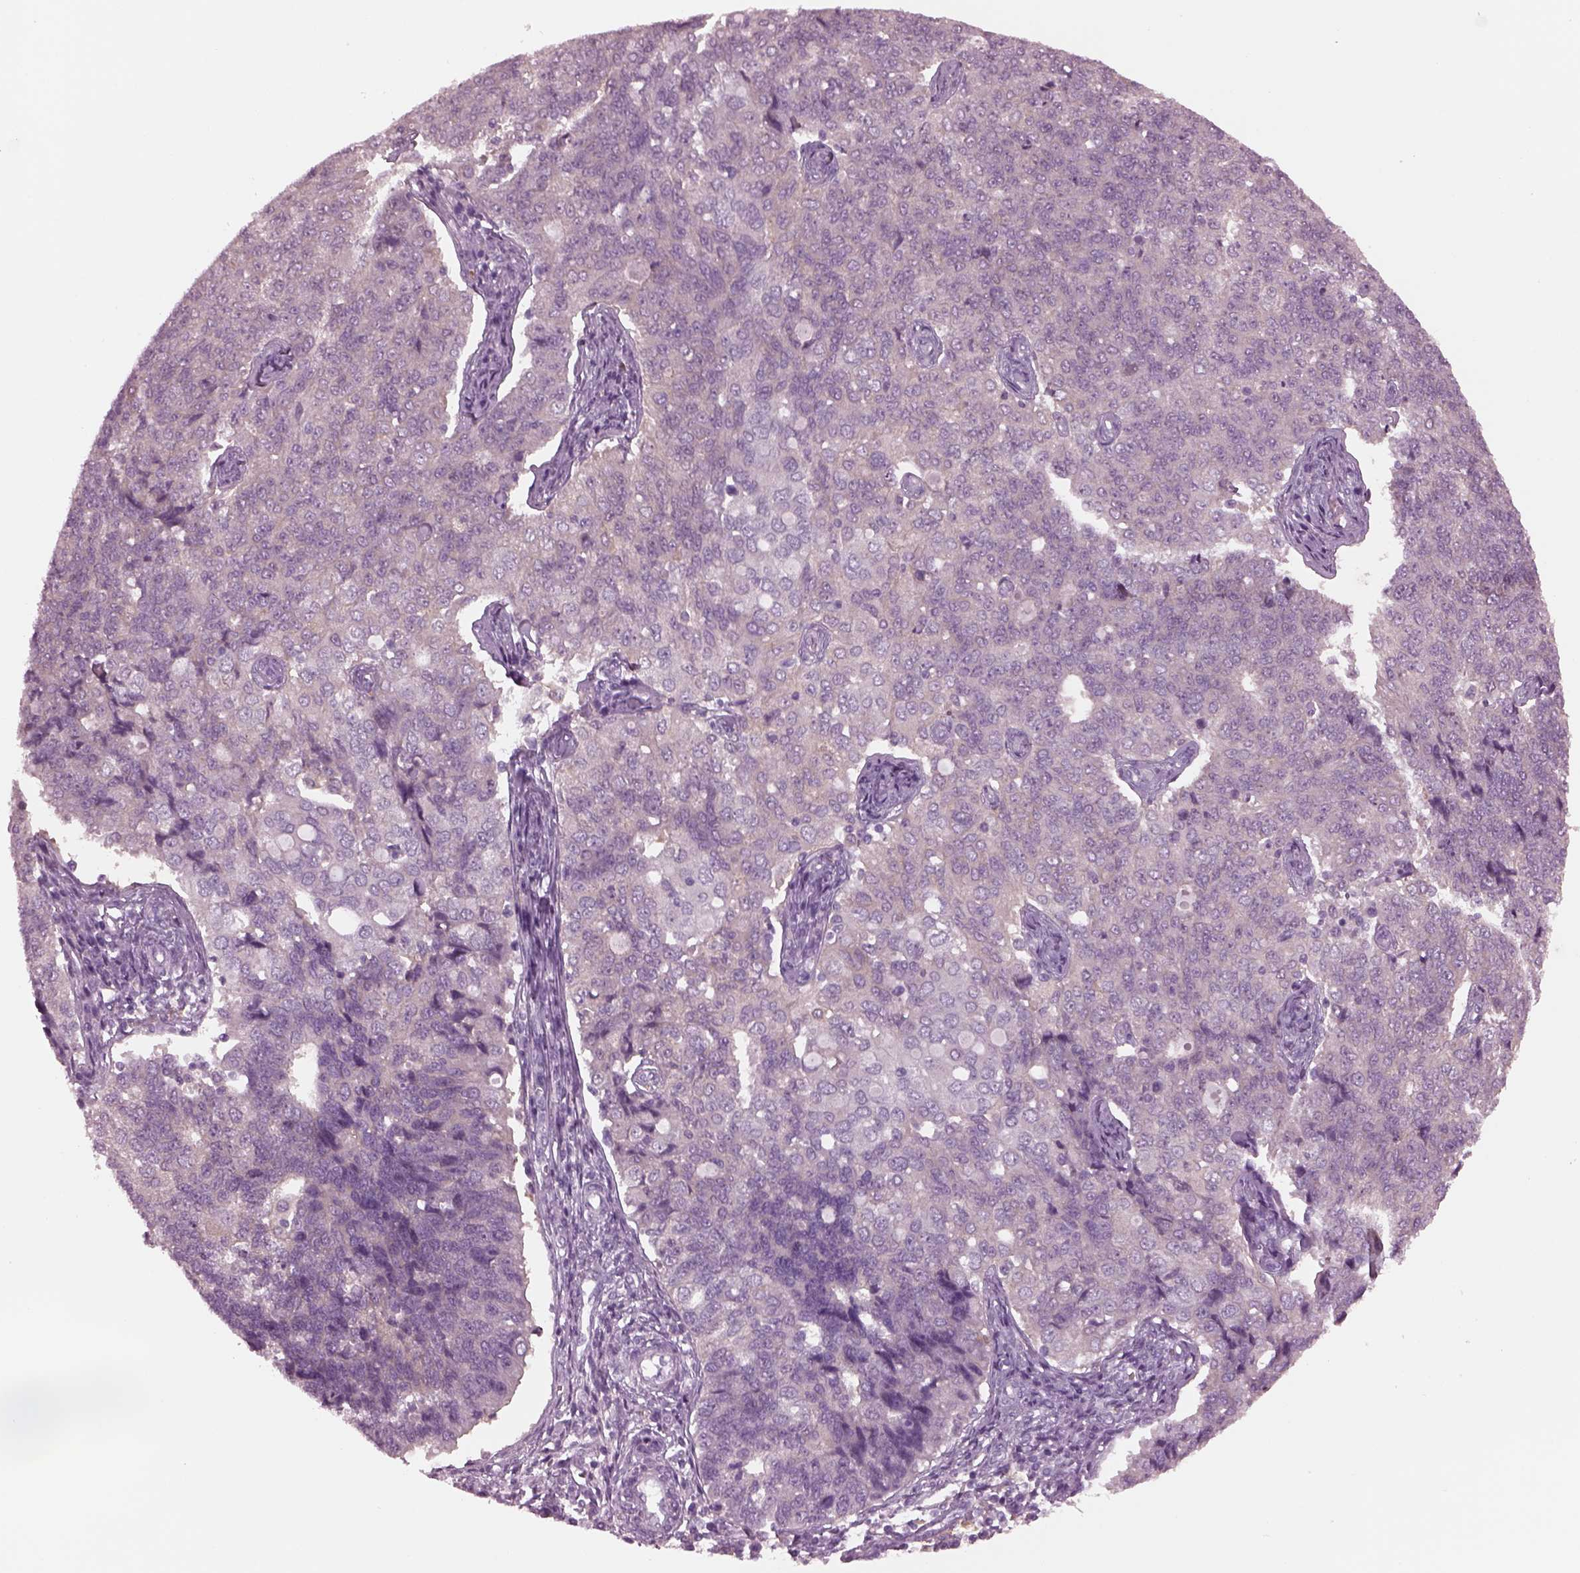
{"staining": {"intensity": "negative", "quantity": "none", "location": "none"}, "tissue": "endometrial cancer", "cell_type": "Tumor cells", "image_type": "cancer", "snomed": [{"axis": "morphology", "description": "Adenocarcinoma, NOS"}, {"axis": "topography", "description": "Endometrium"}], "caption": "IHC micrograph of neoplastic tissue: endometrial cancer (adenocarcinoma) stained with DAB exhibits no significant protein staining in tumor cells.", "gene": "SHTN1", "patient": {"sex": "female", "age": 43}}